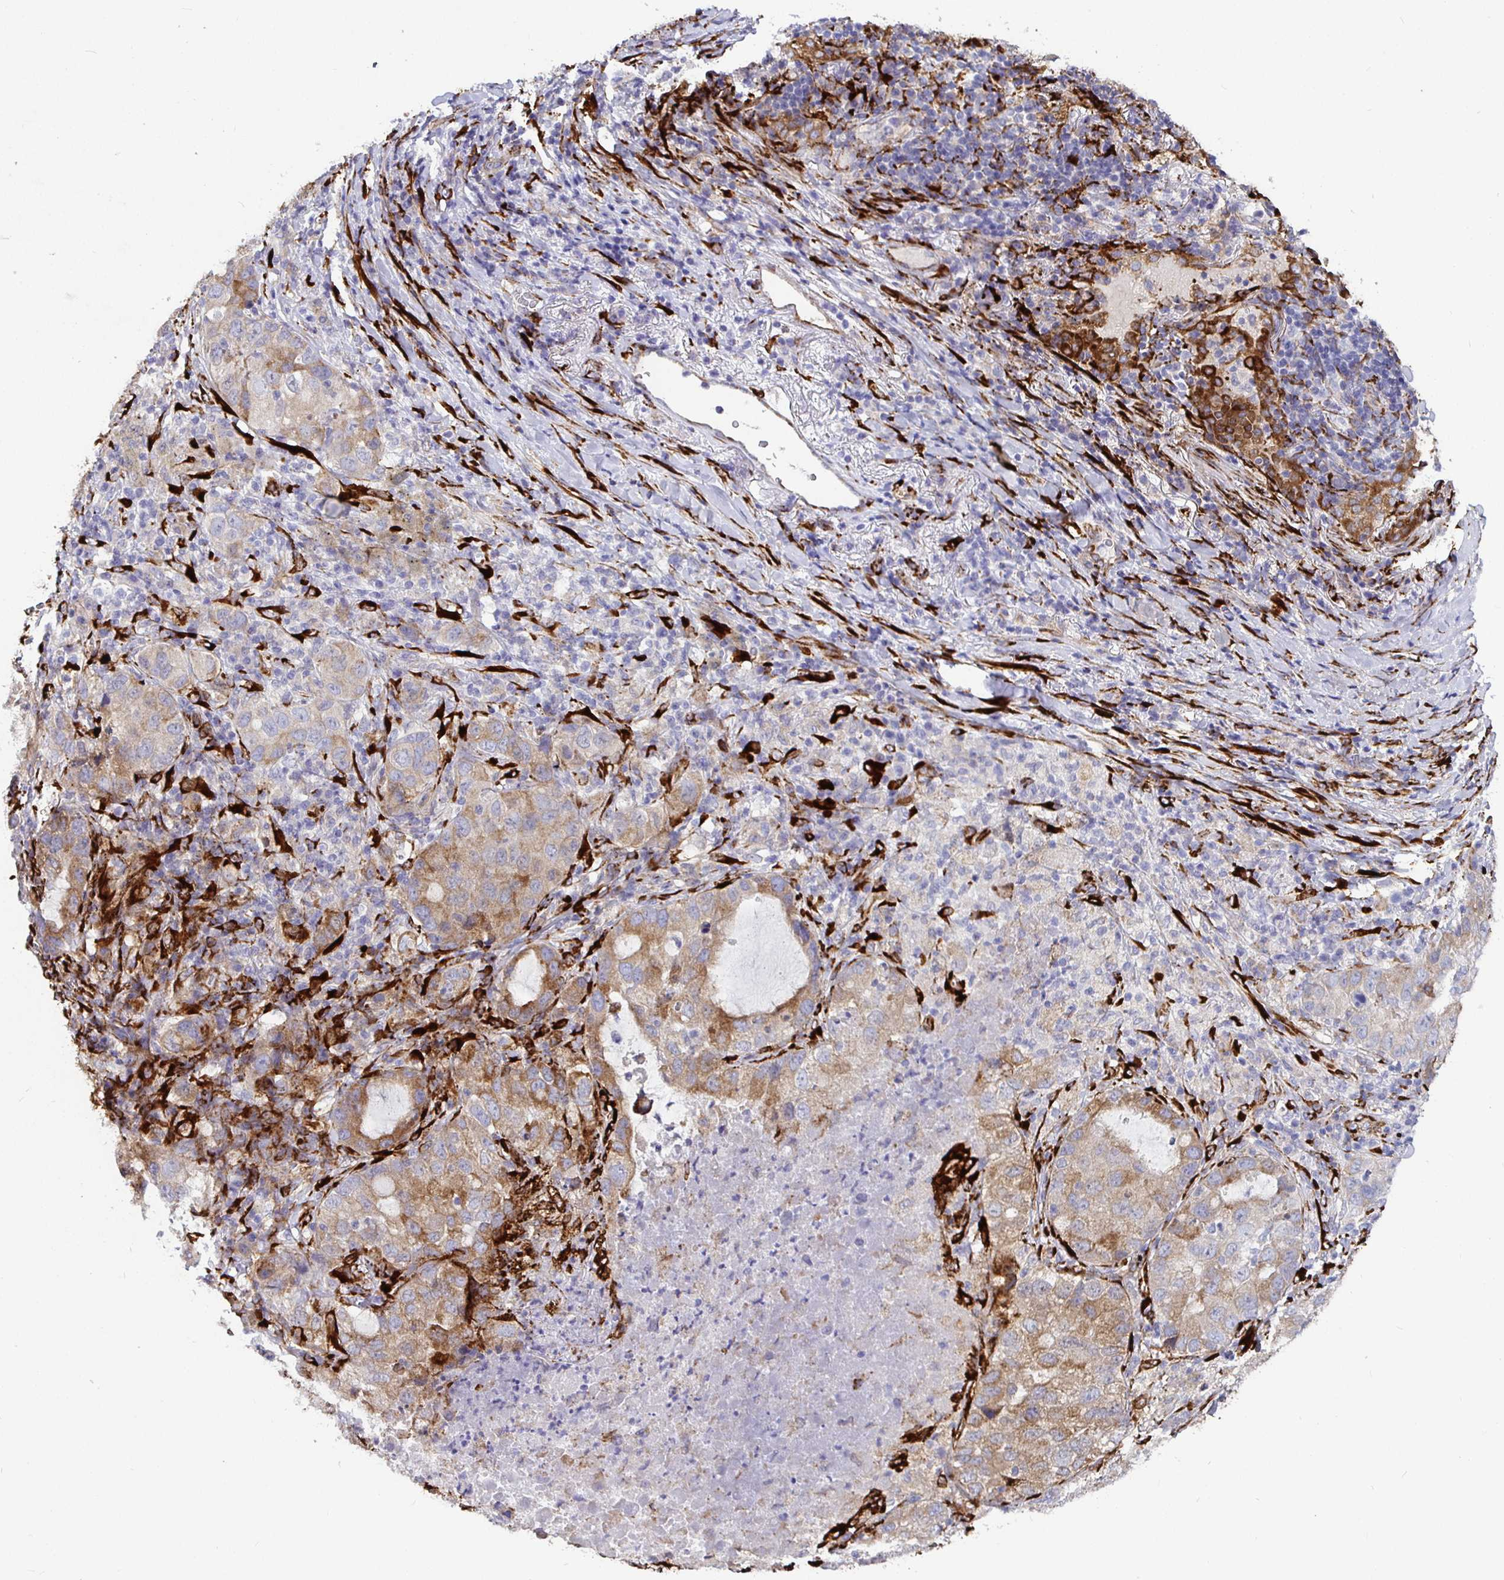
{"staining": {"intensity": "moderate", "quantity": ">75%", "location": "cytoplasmic/membranous"}, "tissue": "lung cancer", "cell_type": "Tumor cells", "image_type": "cancer", "snomed": [{"axis": "morphology", "description": "Normal morphology"}, {"axis": "morphology", "description": "Adenocarcinoma, NOS"}, {"axis": "topography", "description": "Lymph node"}, {"axis": "topography", "description": "Lung"}], "caption": "There is medium levels of moderate cytoplasmic/membranous expression in tumor cells of lung cancer, as demonstrated by immunohistochemical staining (brown color).", "gene": "P4HA2", "patient": {"sex": "female", "age": 51}}